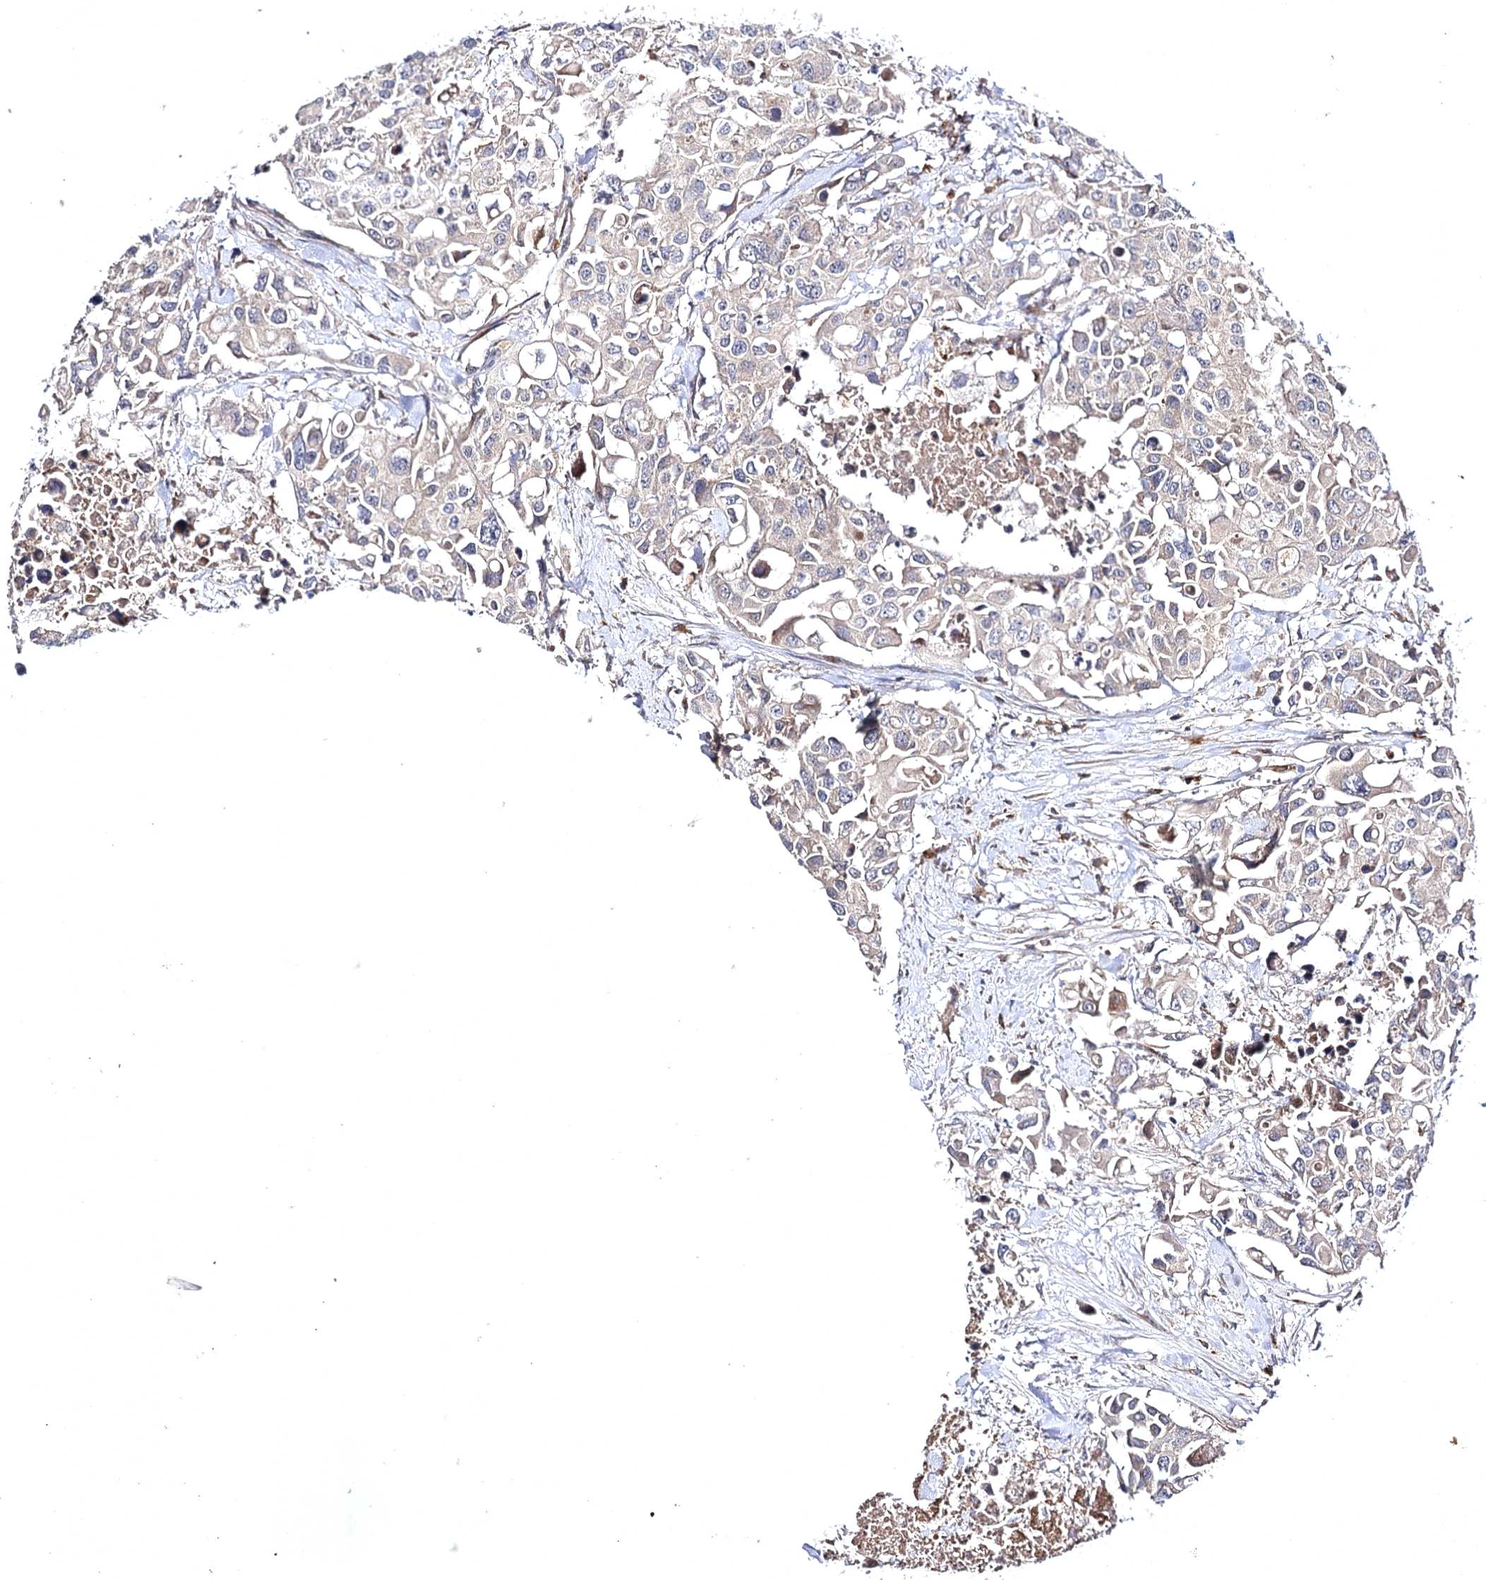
{"staining": {"intensity": "weak", "quantity": "<25%", "location": "cytoplasmic/membranous"}, "tissue": "colorectal cancer", "cell_type": "Tumor cells", "image_type": "cancer", "snomed": [{"axis": "morphology", "description": "Adenocarcinoma, NOS"}, {"axis": "topography", "description": "Colon"}], "caption": "This is an IHC histopathology image of human colorectal adenocarcinoma. There is no positivity in tumor cells.", "gene": "BCR", "patient": {"sex": "male", "age": 77}}